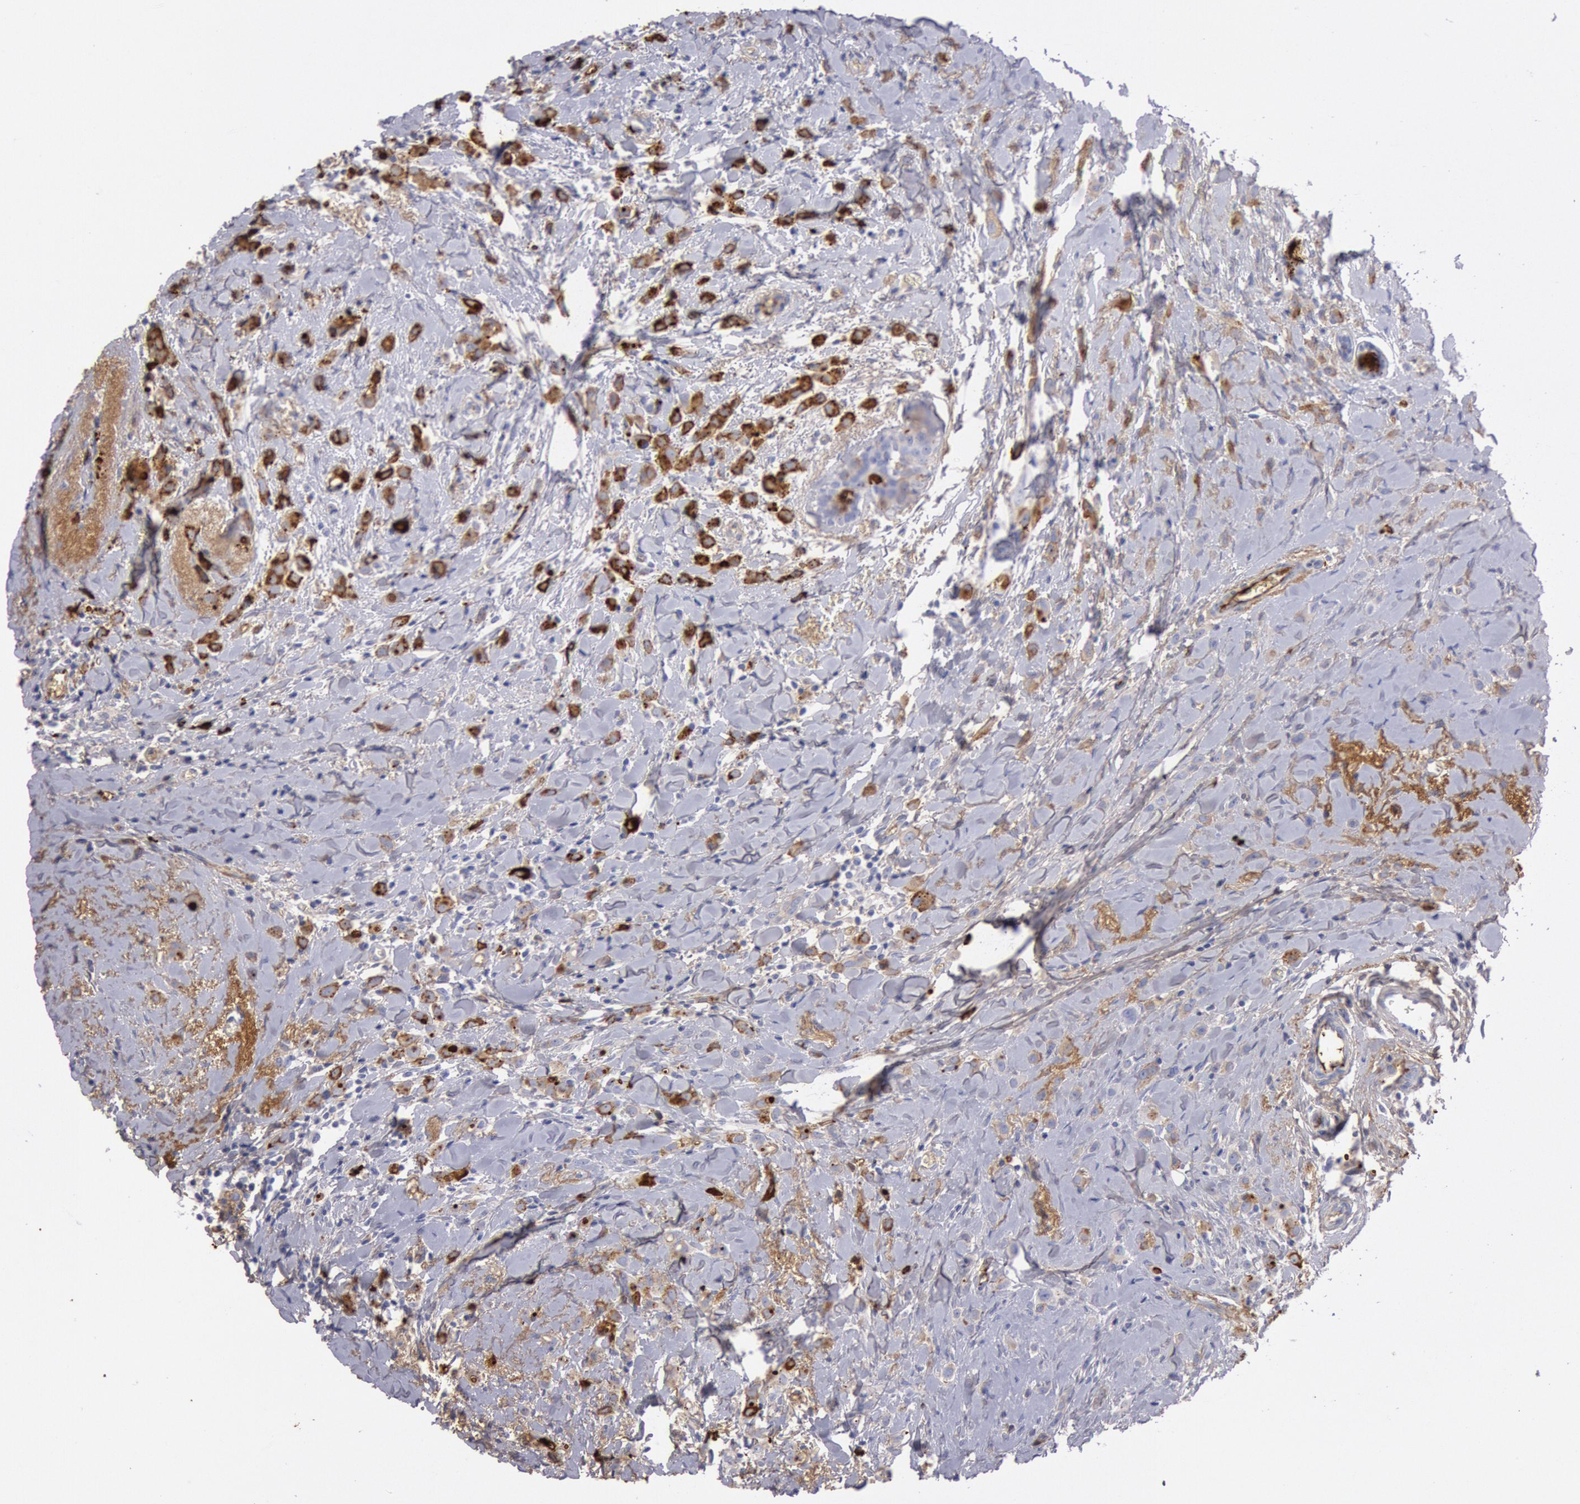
{"staining": {"intensity": "strong", "quantity": "25%-75%", "location": "cytoplasmic/membranous"}, "tissue": "breast cancer", "cell_type": "Tumor cells", "image_type": "cancer", "snomed": [{"axis": "morphology", "description": "Lobular carcinoma"}, {"axis": "topography", "description": "Breast"}], "caption": "IHC (DAB (3,3'-diaminobenzidine)) staining of human lobular carcinoma (breast) demonstrates strong cytoplasmic/membranous protein expression in approximately 25%-75% of tumor cells. (DAB (3,3'-diaminobenzidine) IHC, brown staining for protein, blue staining for nuclei).", "gene": "IGHA1", "patient": {"sex": "female", "age": 57}}